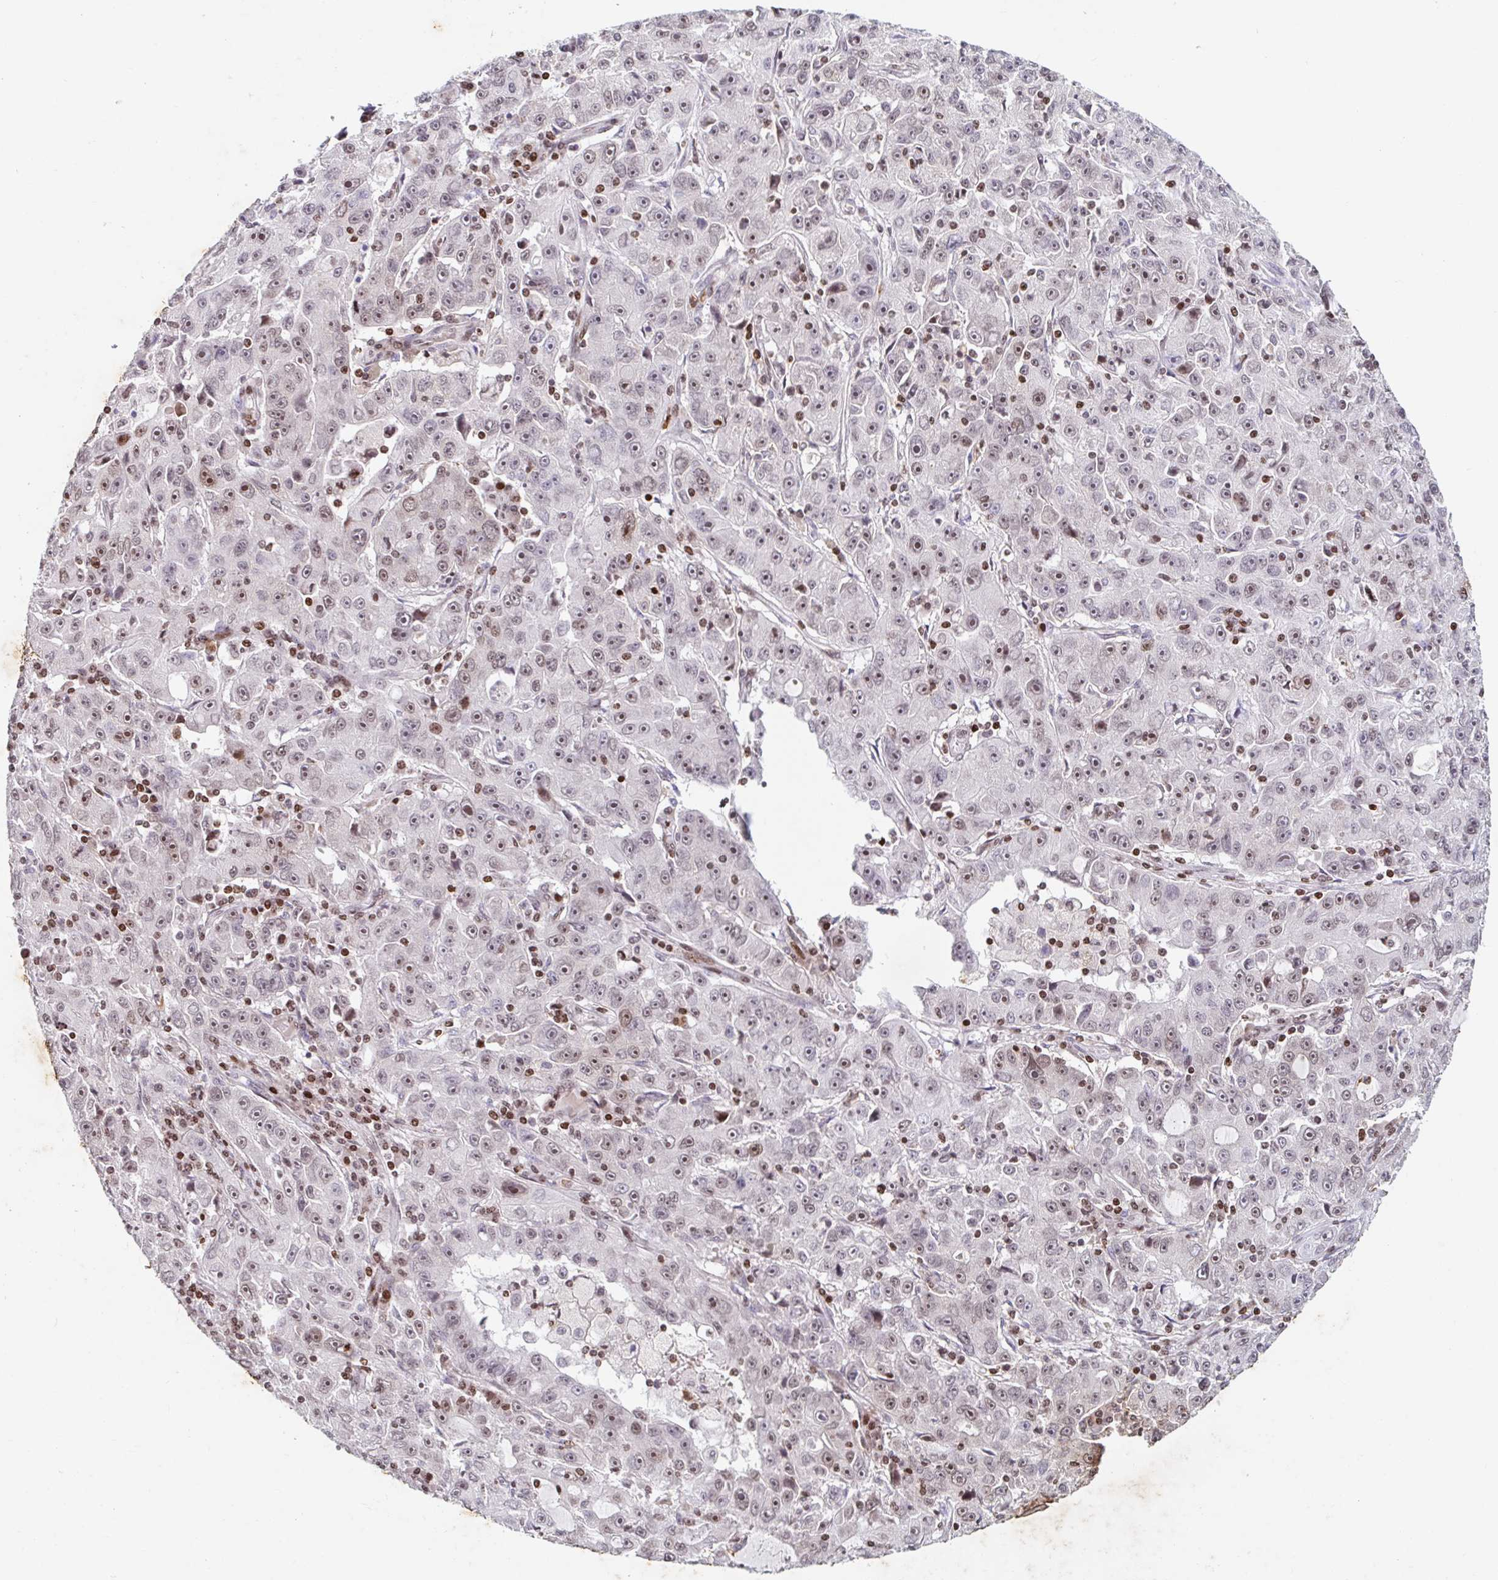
{"staining": {"intensity": "moderate", "quantity": ">75%", "location": "nuclear"}, "tissue": "lung cancer", "cell_type": "Tumor cells", "image_type": "cancer", "snomed": [{"axis": "morphology", "description": "Normal morphology"}, {"axis": "morphology", "description": "Adenocarcinoma, NOS"}, {"axis": "topography", "description": "Lymph node"}, {"axis": "topography", "description": "Lung"}], "caption": "Immunohistochemical staining of lung cancer exhibits medium levels of moderate nuclear expression in approximately >75% of tumor cells.", "gene": "C19orf53", "patient": {"sex": "female", "age": 57}}